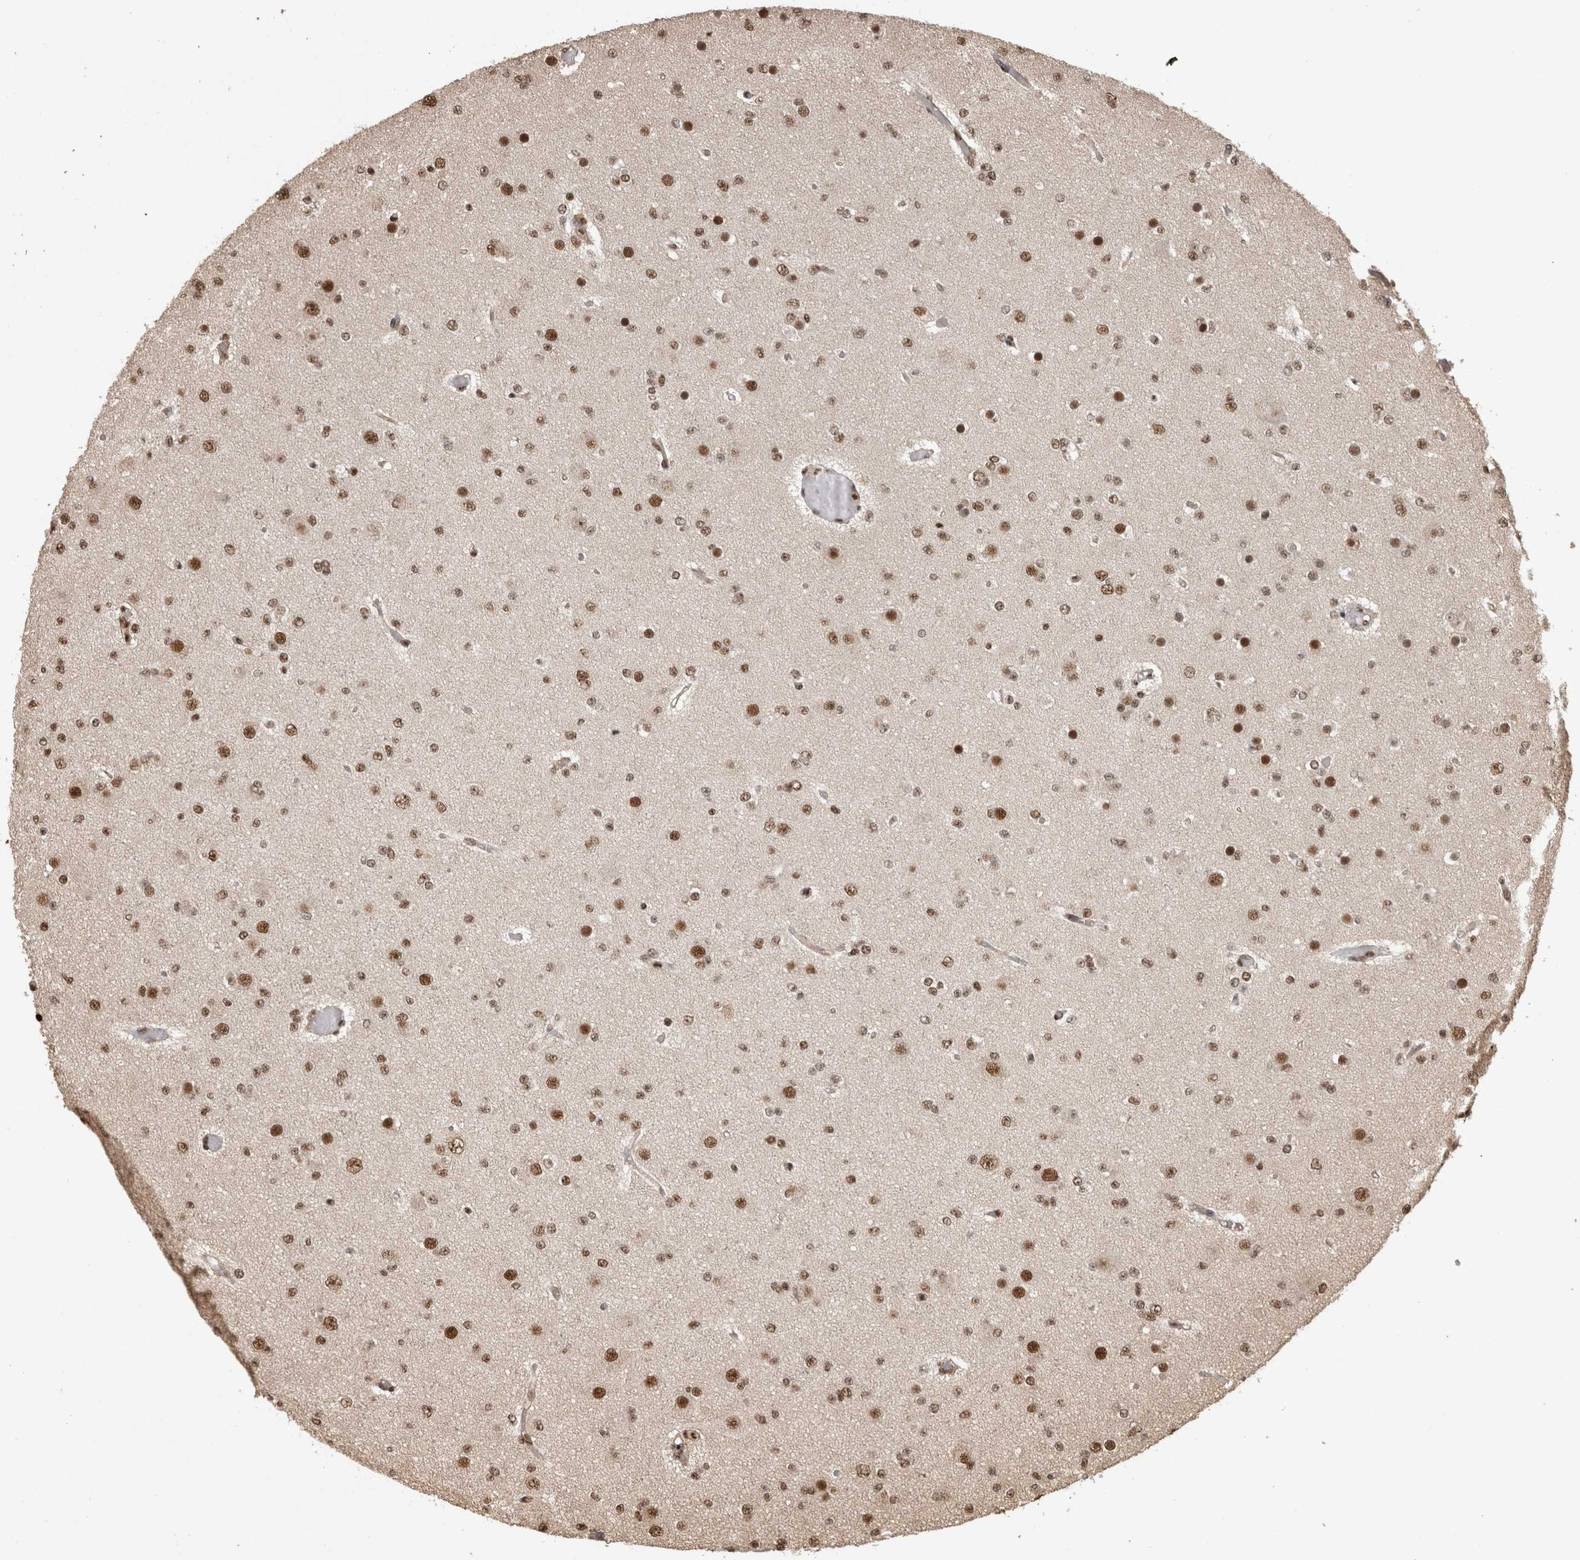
{"staining": {"intensity": "moderate", "quantity": ">75%", "location": "nuclear"}, "tissue": "glioma", "cell_type": "Tumor cells", "image_type": "cancer", "snomed": [{"axis": "morphology", "description": "Glioma, malignant, Low grade"}, {"axis": "topography", "description": "Brain"}], "caption": "This micrograph demonstrates immunohistochemistry staining of glioma, with medium moderate nuclear expression in about >75% of tumor cells.", "gene": "RAD50", "patient": {"sex": "female", "age": 22}}